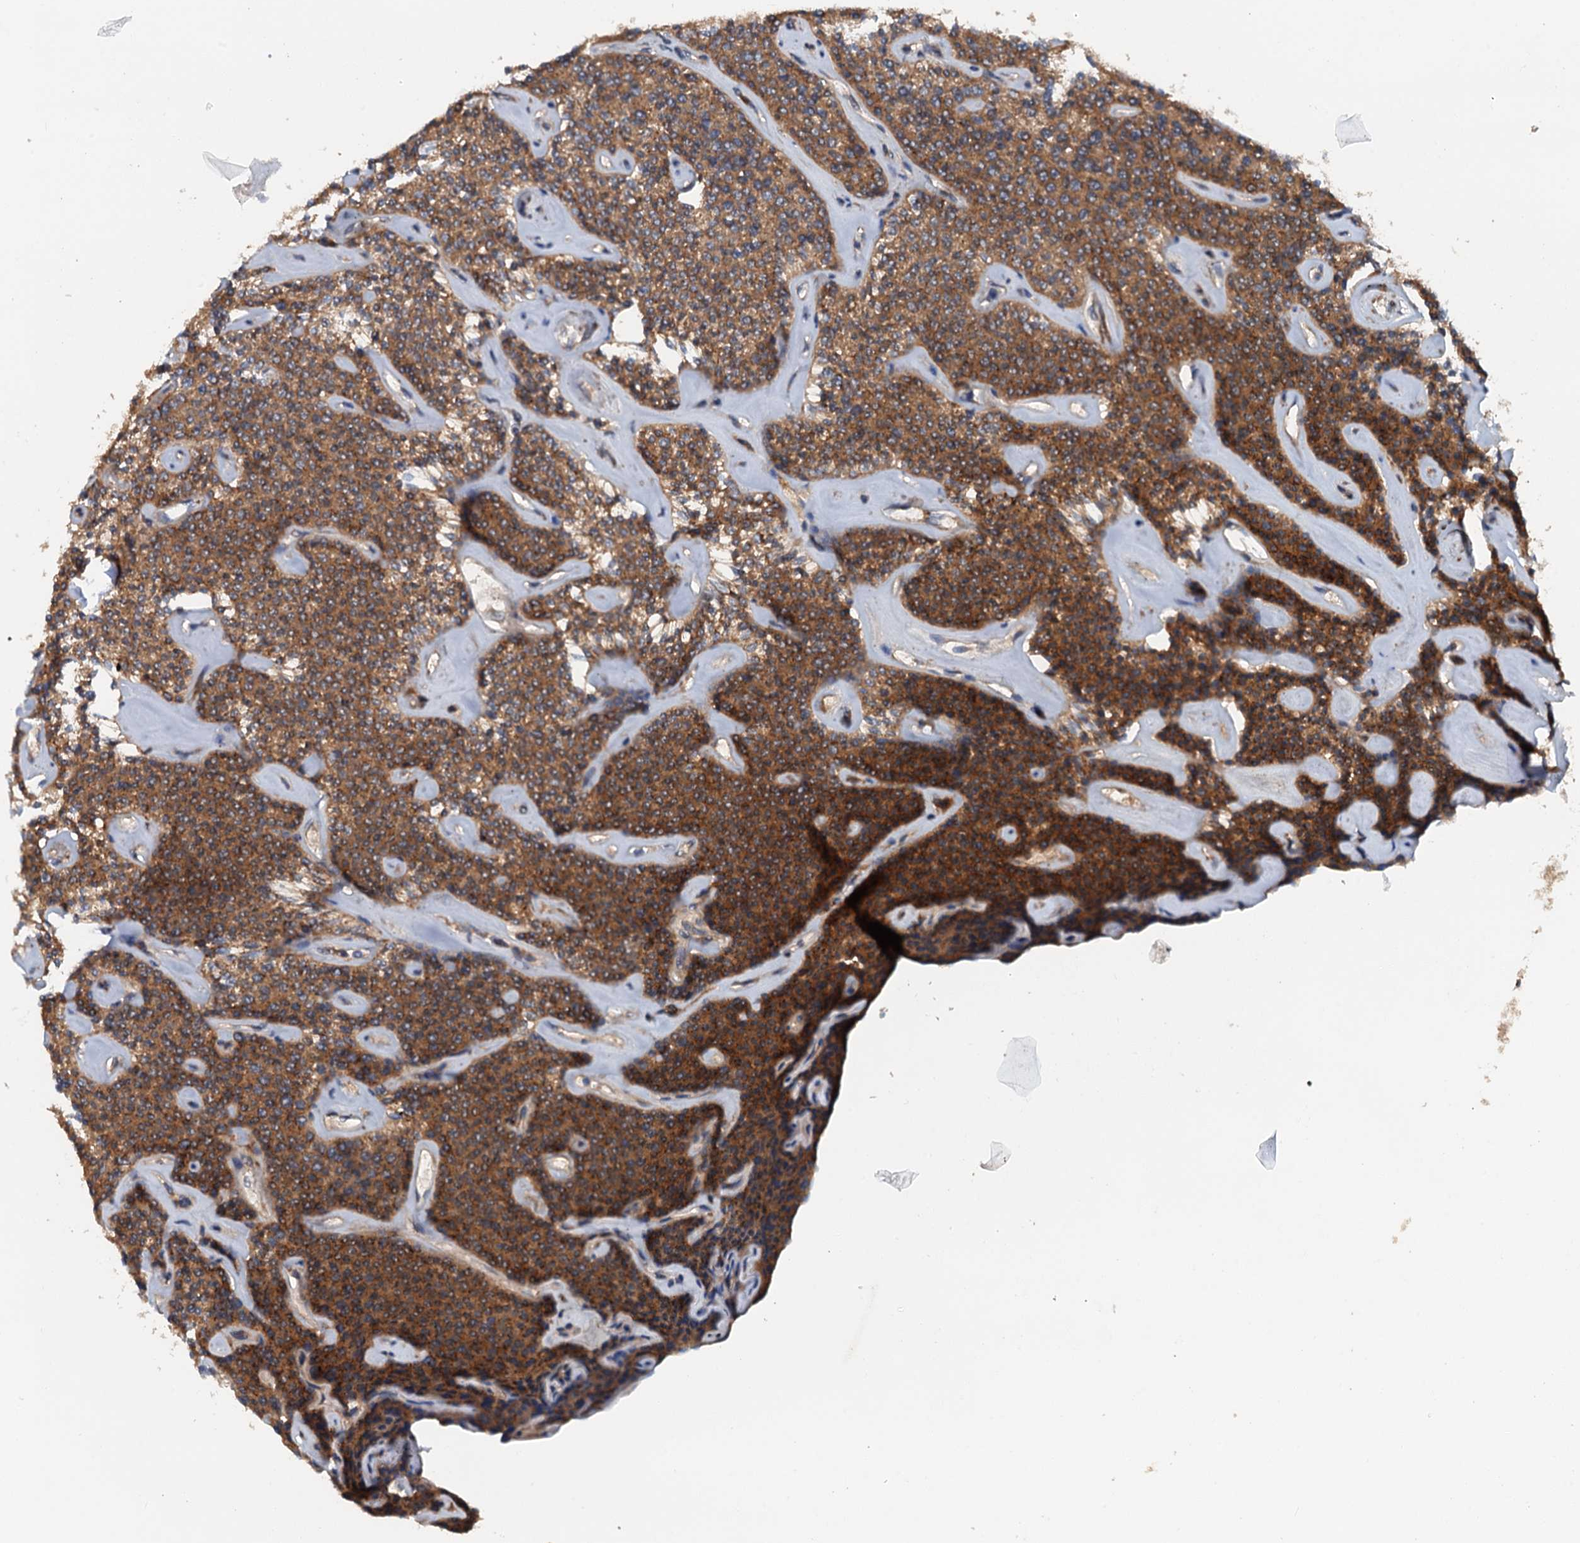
{"staining": {"intensity": "strong", "quantity": ">75%", "location": "cytoplasmic/membranous"}, "tissue": "parathyroid gland", "cell_type": "Glandular cells", "image_type": "normal", "snomed": [{"axis": "morphology", "description": "Normal tissue, NOS"}, {"axis": "topography", "description": "Parathyroid gland"}], "caption": "Human parathyroid gland stained for a protein (brown) displays strong cytoplasmic/membranous positive expression in about >75% of glandular cells.", "gene": "COG3", "patient": {"sex": "male", "age": 46}}